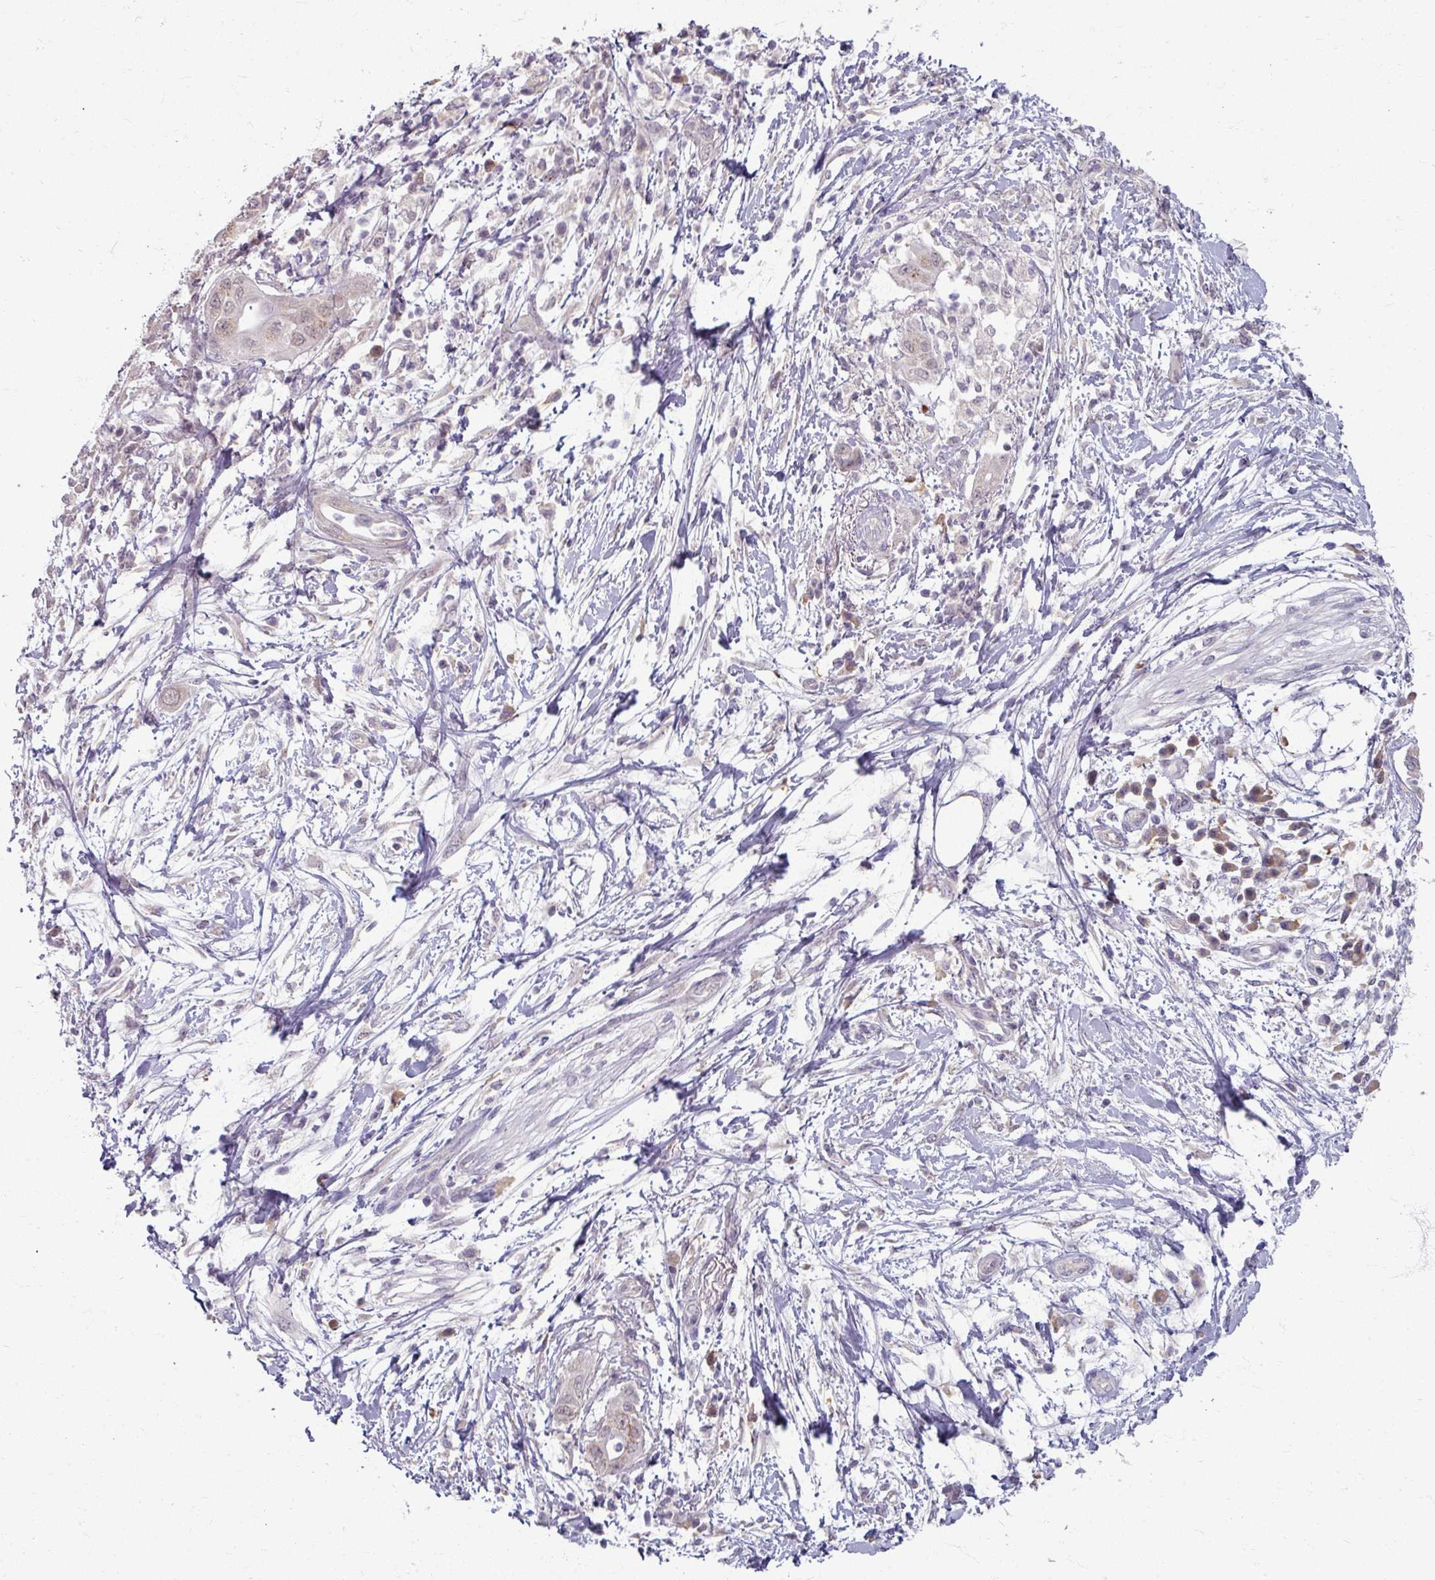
{"staining": {"intensity": "weak", "quantity": "<25%", "location": "cytoplasmic/membranous"}, "tissue": "pancreatic cancer", "cell_type": "Tumor cells", "image_type": "cancer", "snomed": [{"axis": "morphology", "description": "Adenocarcinoma, NOS"}, {"axis": "topography", "description": "Pancreas"}], "caption": "This is an immunohistochemistry micrograph of human pancreatic adenocarcinoma. There is no expression in tumor cells.", "gene": "KMT5C", "patient": {"sex": "male", "age": 68}}